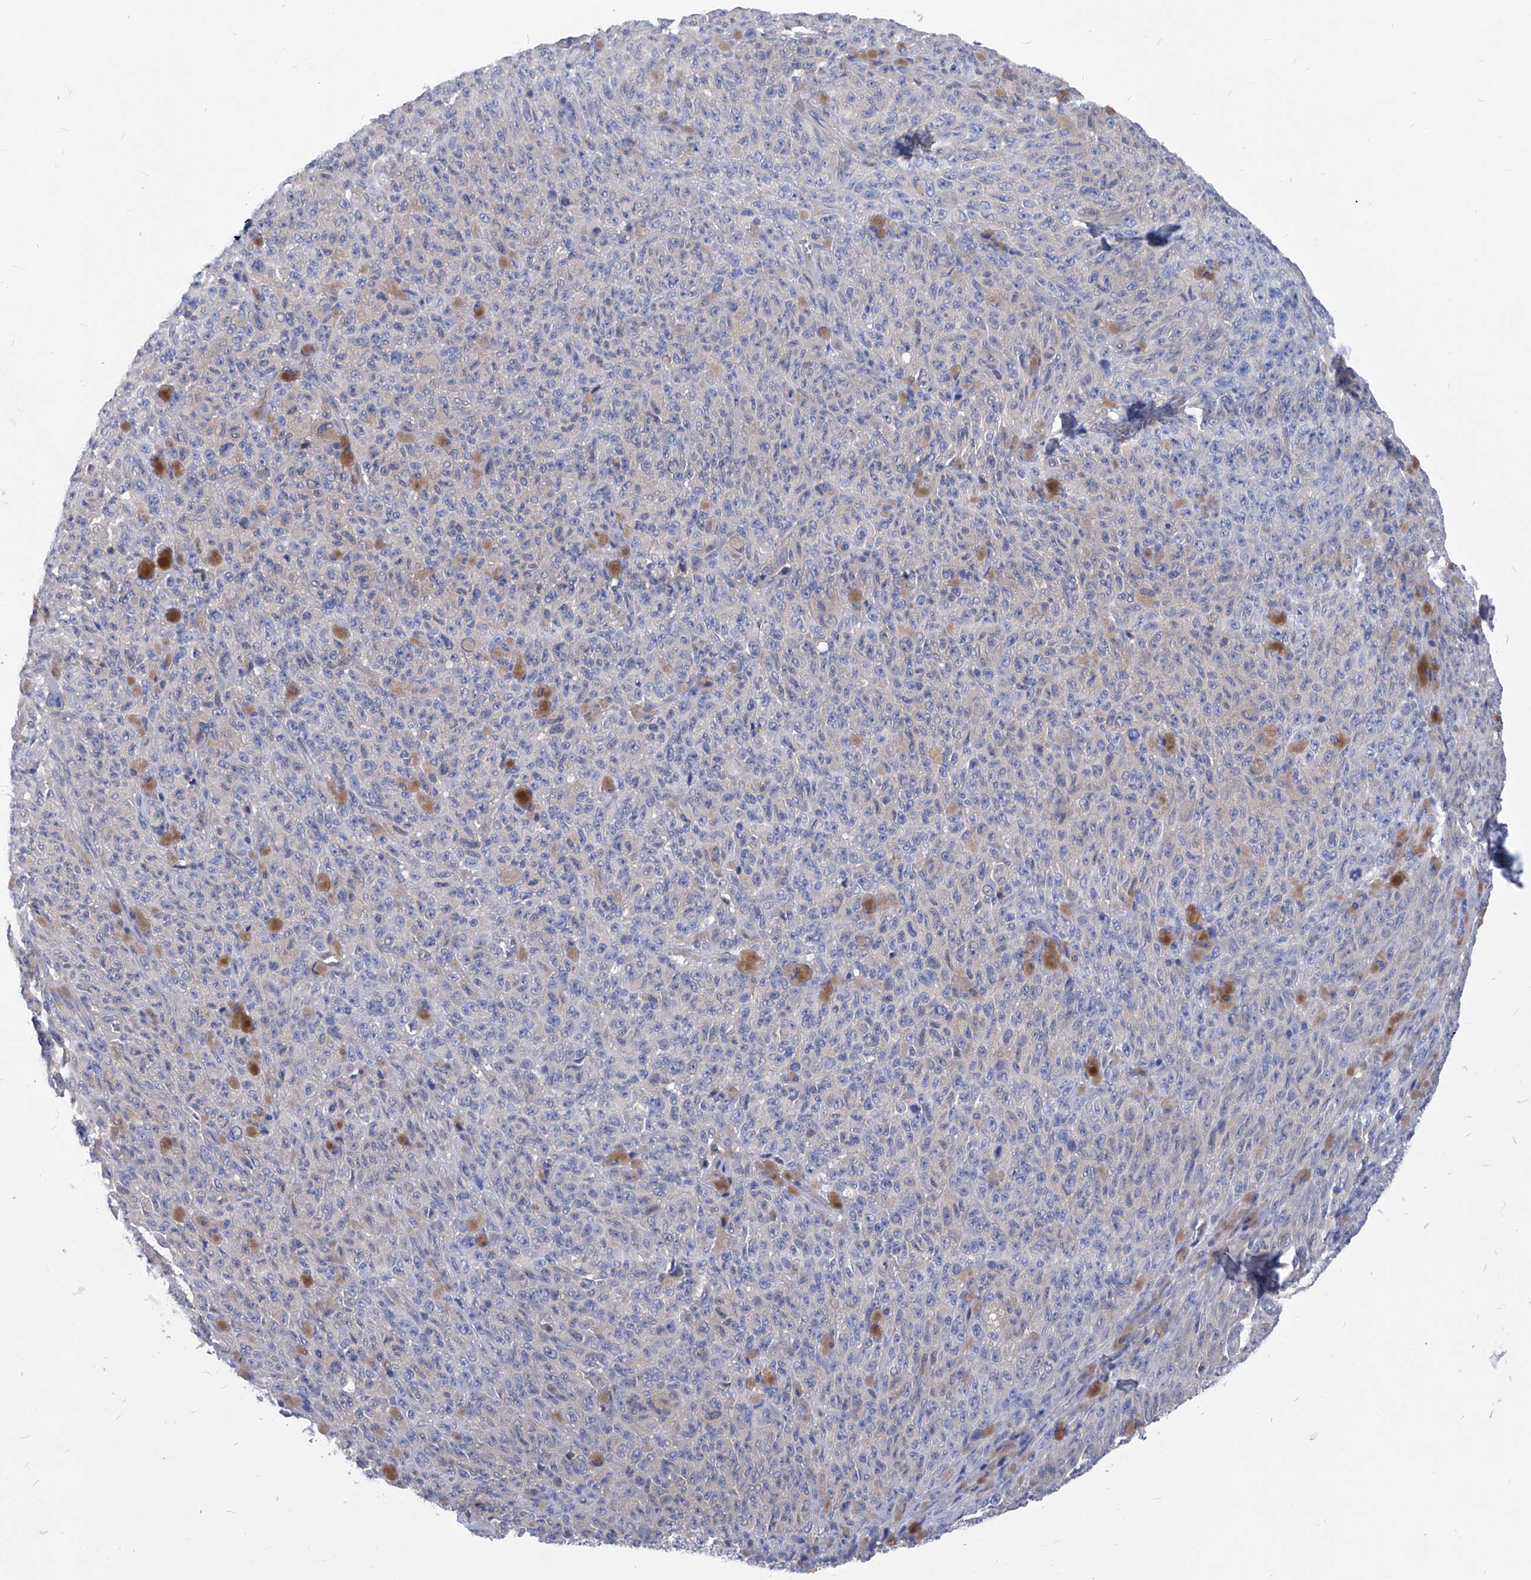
{"staining": {"intensity": "negative", "quantity": "none", "location": "none"}, "tissue": "melanoma", "cell_type": "Tumor cells", "image_type": "cancer", "snomed": [{"axis": "morphology", "description": "Malignant melanoma, NOS"}, {"axis": "topography", "description": "Skin"}], "caption": "Melanoma stained for a protein using immunohistochemistry (IHC) exhibits no staining tumor cells.", "gene": "XPNPEP1", "patient": {"sex": "female", "age": 82}}